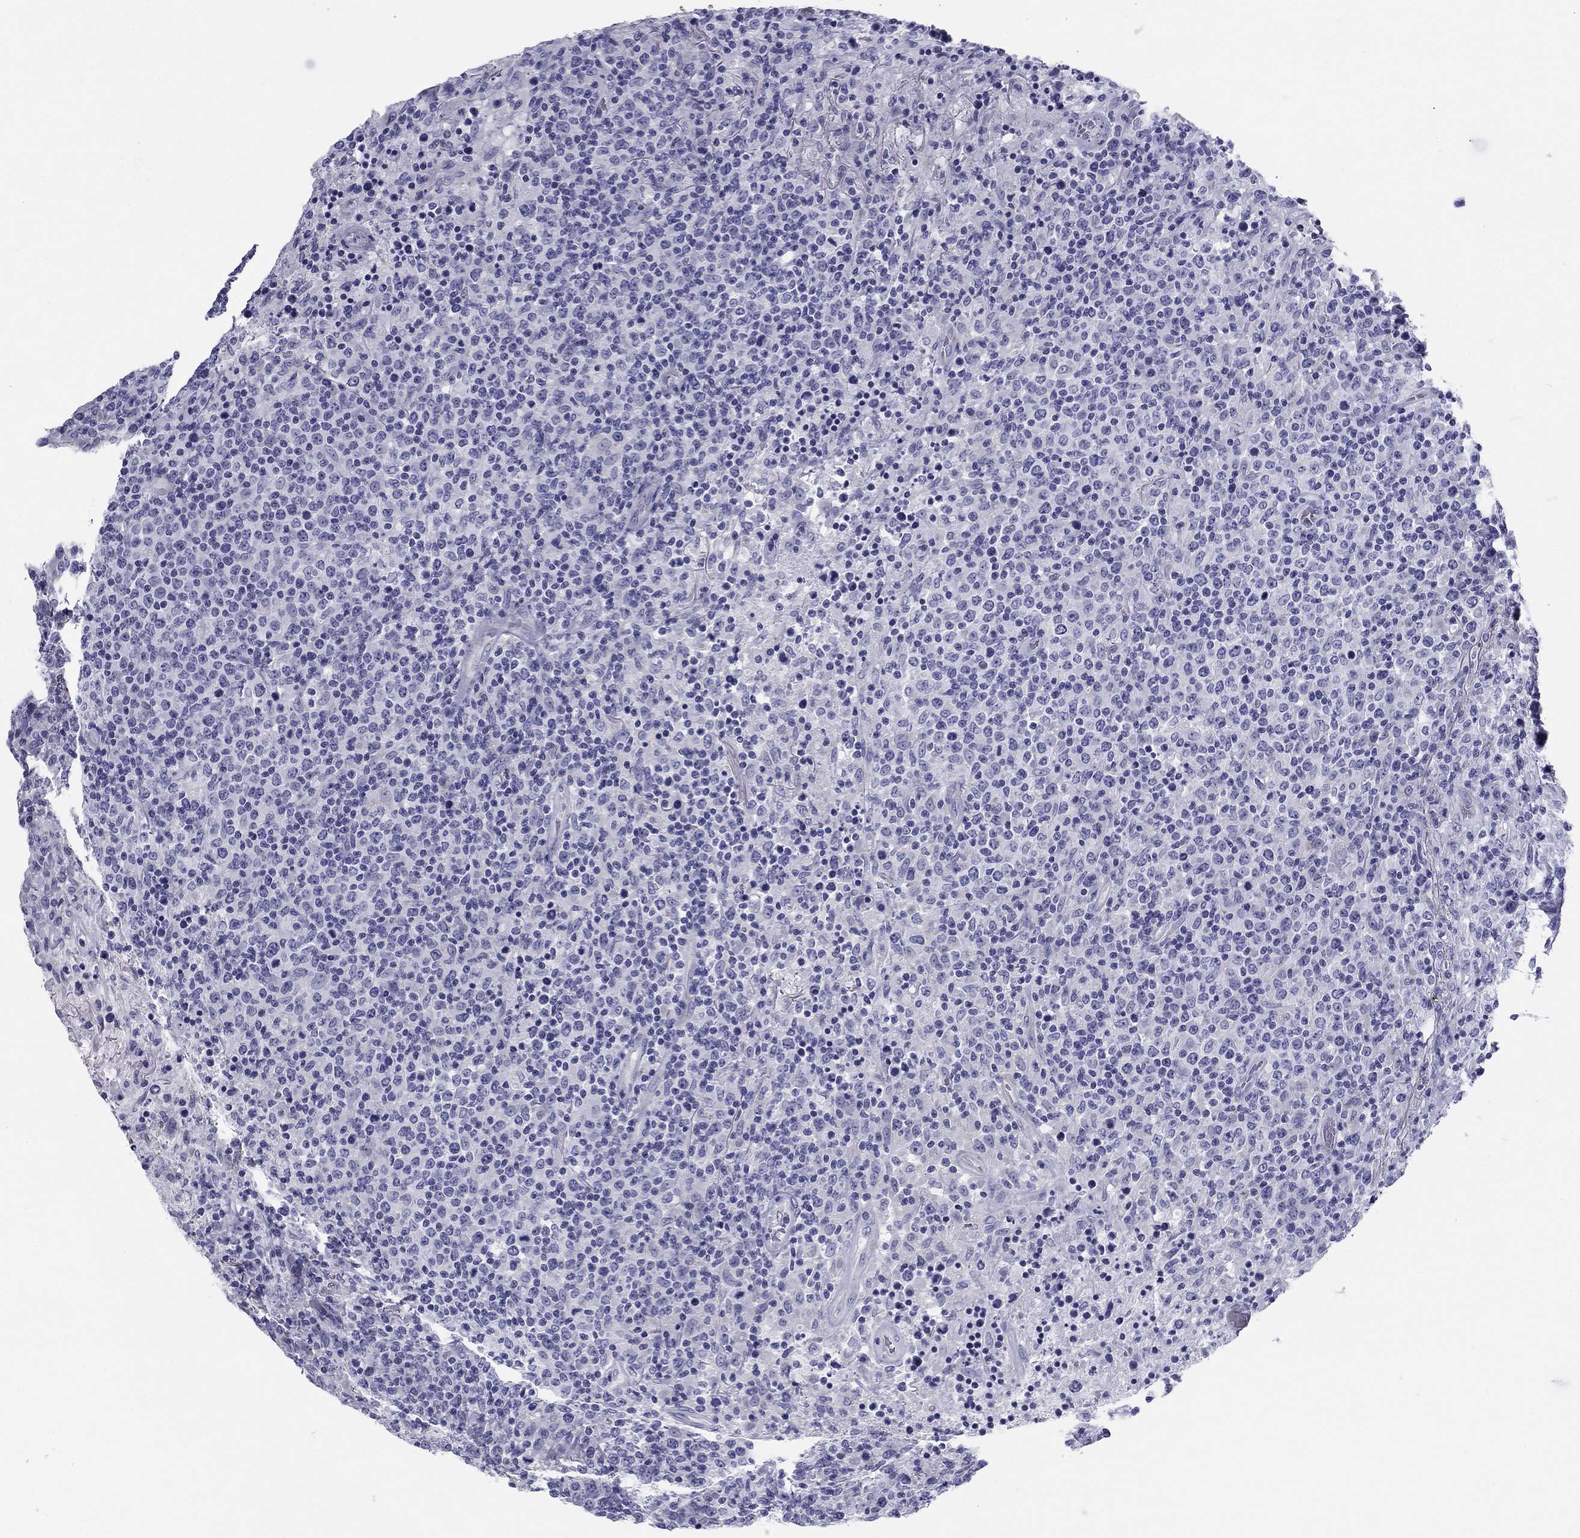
{"staining": {"intensity": "negative", "quantity": "none", "location": "none"}, "tissue": "lymphoma", "cell_type": "Tumor cells", "image_type": "cancer", "snomed": [{"axis": "morphology", "description": "Malignant lymphoma, non-Hodgkin's type, High grade"}, {"axis": "topography", "description": "Lung"}], "caption": "The histopathology image exhibits no staining of tumor cells in malignant lymphoma, non-Hodgkin's type (high-grade).", "gene": "ZP2", "patient": {"sex": "male", "age": 79}}